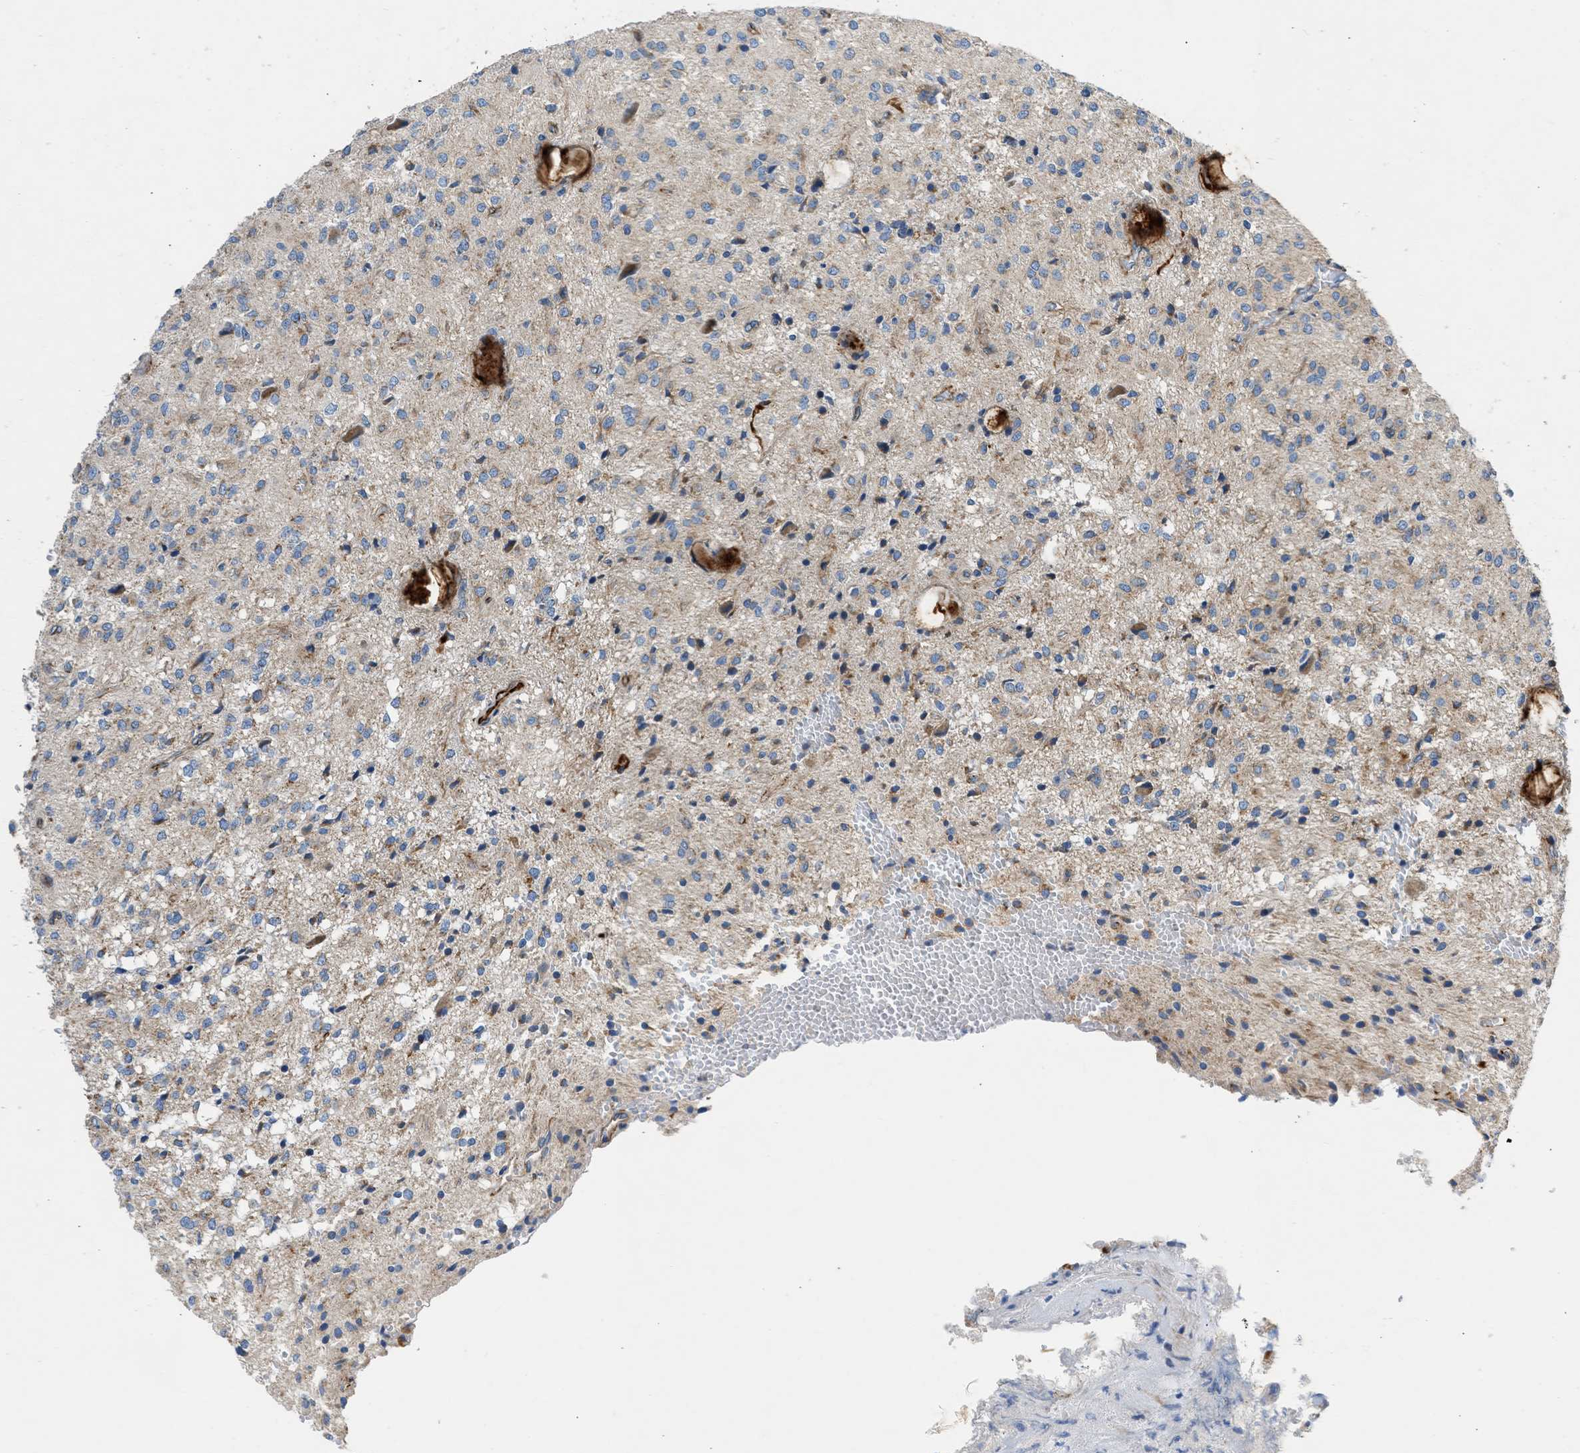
{"staining": {"intensity": "weak", "quantity": "25%-75%", "location": "cytoplasmic/membranous"}, "tissue": "glioma", "cell_type": "Tumor cells", "image_type": "cancer", "snomed": [{"axis": "morphology", "description": "Glioma, malignant, High grade"}, {"axis": "topography", "description": "Brain"}], "caption": "About 25%-75% of tumor cells in glioma display weak cytoplasmic/membranous protein positivity as visualized by brown immunohistochemical staining.", "gene": "ULK4", "patient": {"sex": "female", "age": 59}}